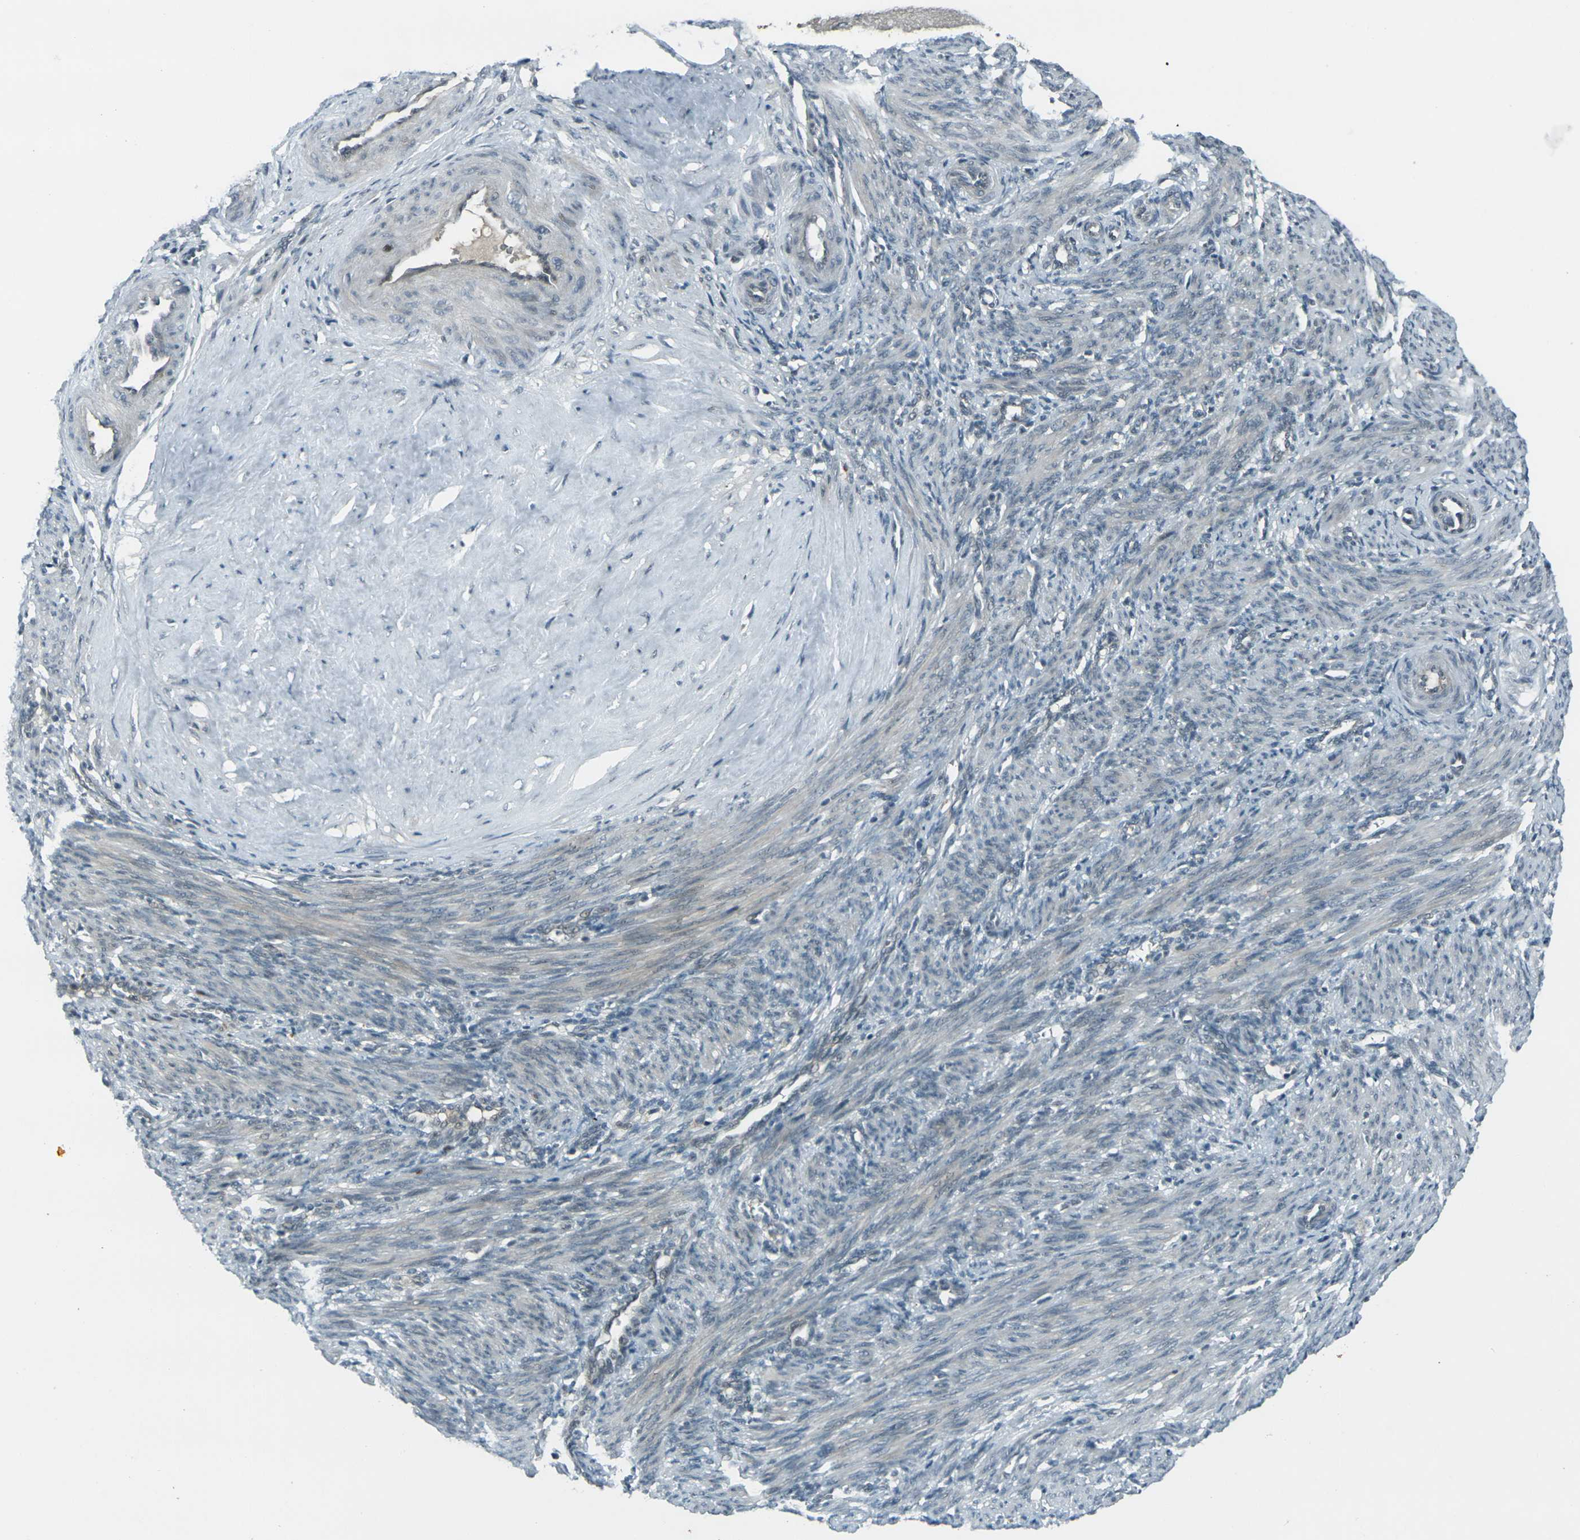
{"staining": {"intensity": "weak", "quantity": "25%-75%", "location": "cytoplasmic/membranous"}, "tissue": "smooth muscle", "cell_type": "Smooth muscle cells", "image_type": "normal", "snomed": [{"axis": "morphology", "description": "Normal tissue, NOS"}, {"axis": "topography", "description": "Endometrium"}], "caption": "Immunohistochemical staining of benign smooth muscle demonstrates low levels of weak cytoplasmic/membranous staining in approximately 25%-75% of smooth muscle cells.", "gene": "GPR19", "patient": {"sex": "female", "age": 33}}